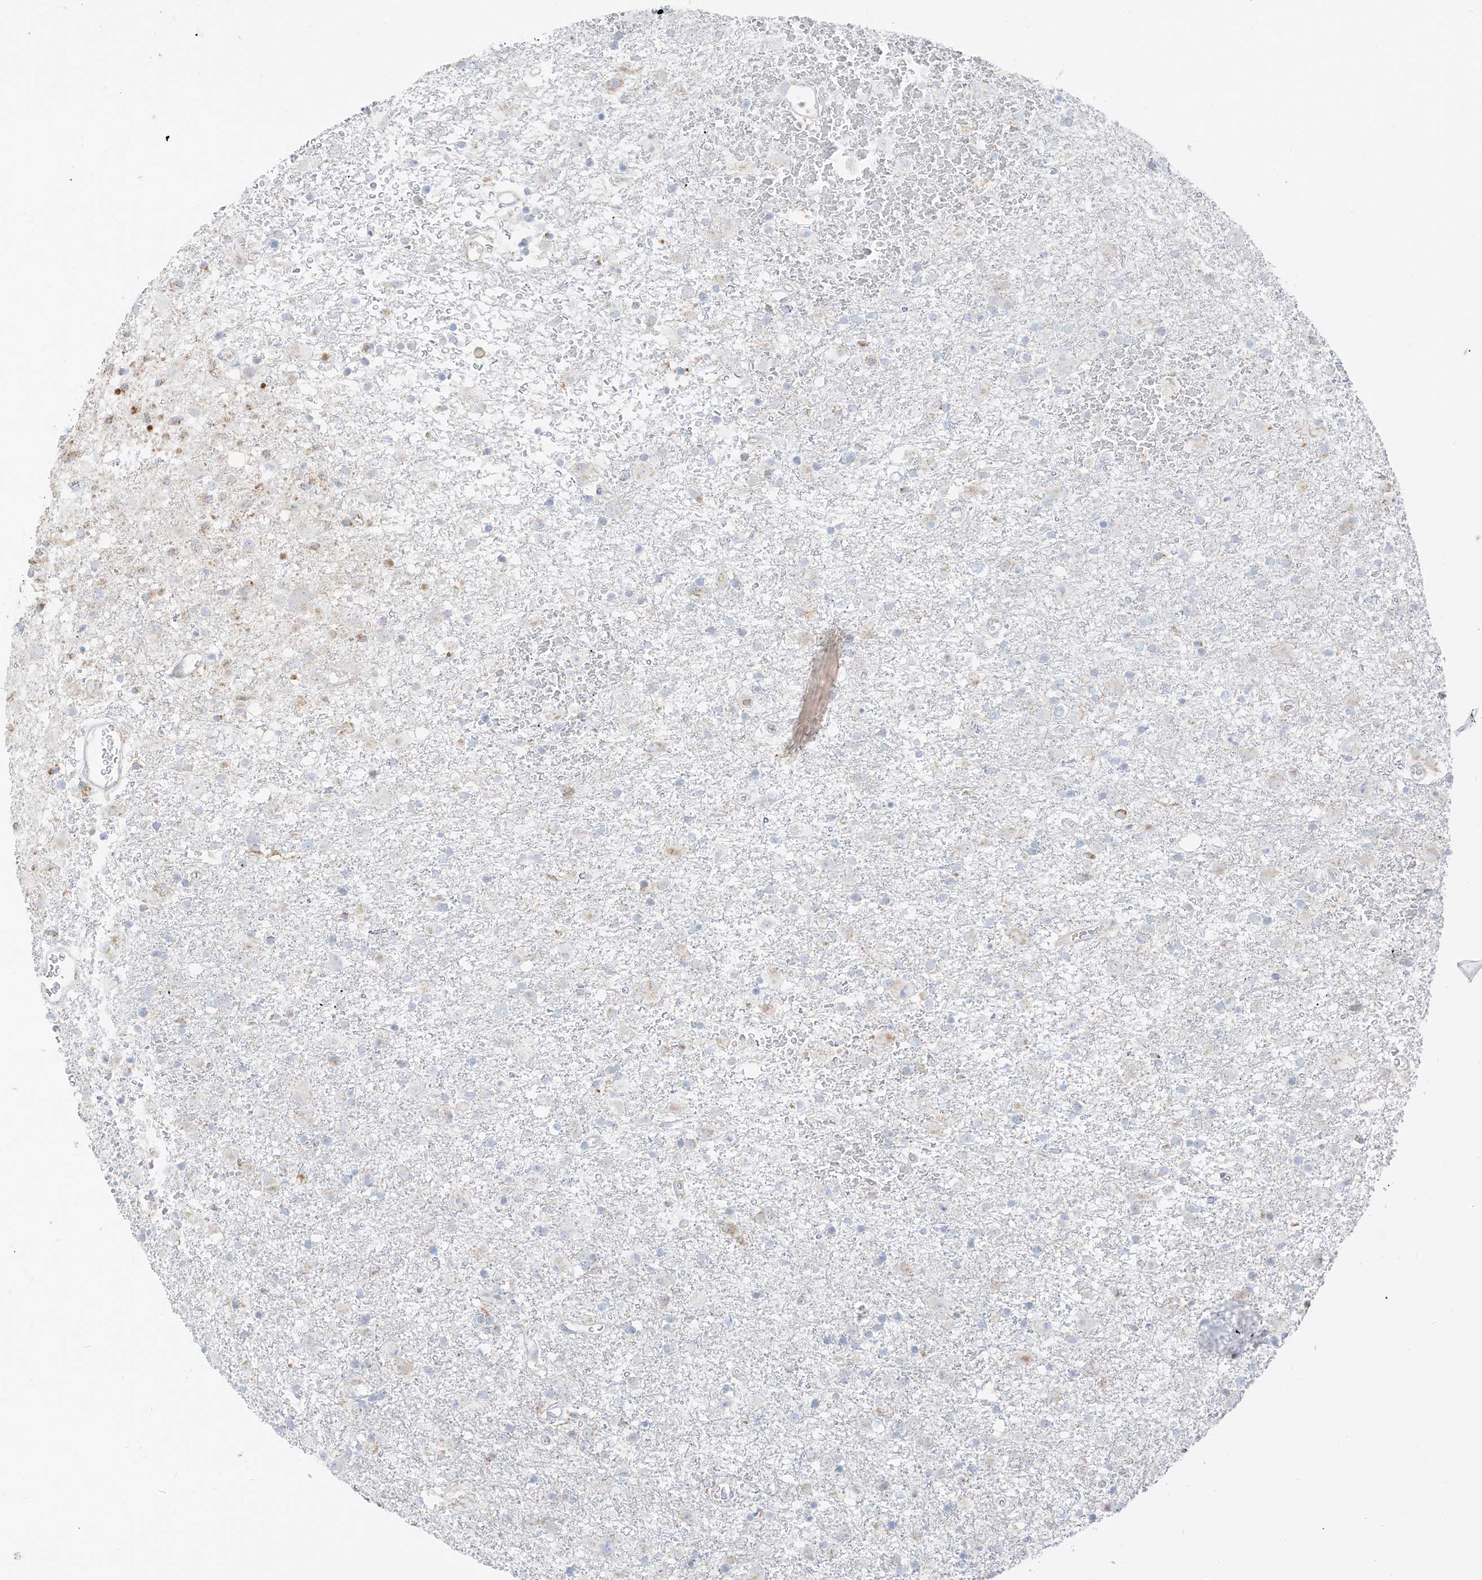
{"staining": {"intensity": "negative", "quantity": "none", "location": "none"}, "tissue": "glioma", "cell_type": "Tumor cells", "image_type": "cancer", "snomed": [{"axis": "morphology", "description": "Glioma, malignant, Low grade"}, {"axis": "topography", "description": "Brain"}], "caption": "Immunohistochemical staining of glioma shows no significant staining in tumor cells.", "gene": "ETHE1", "patient": {"sex": "male", "age": 65}}